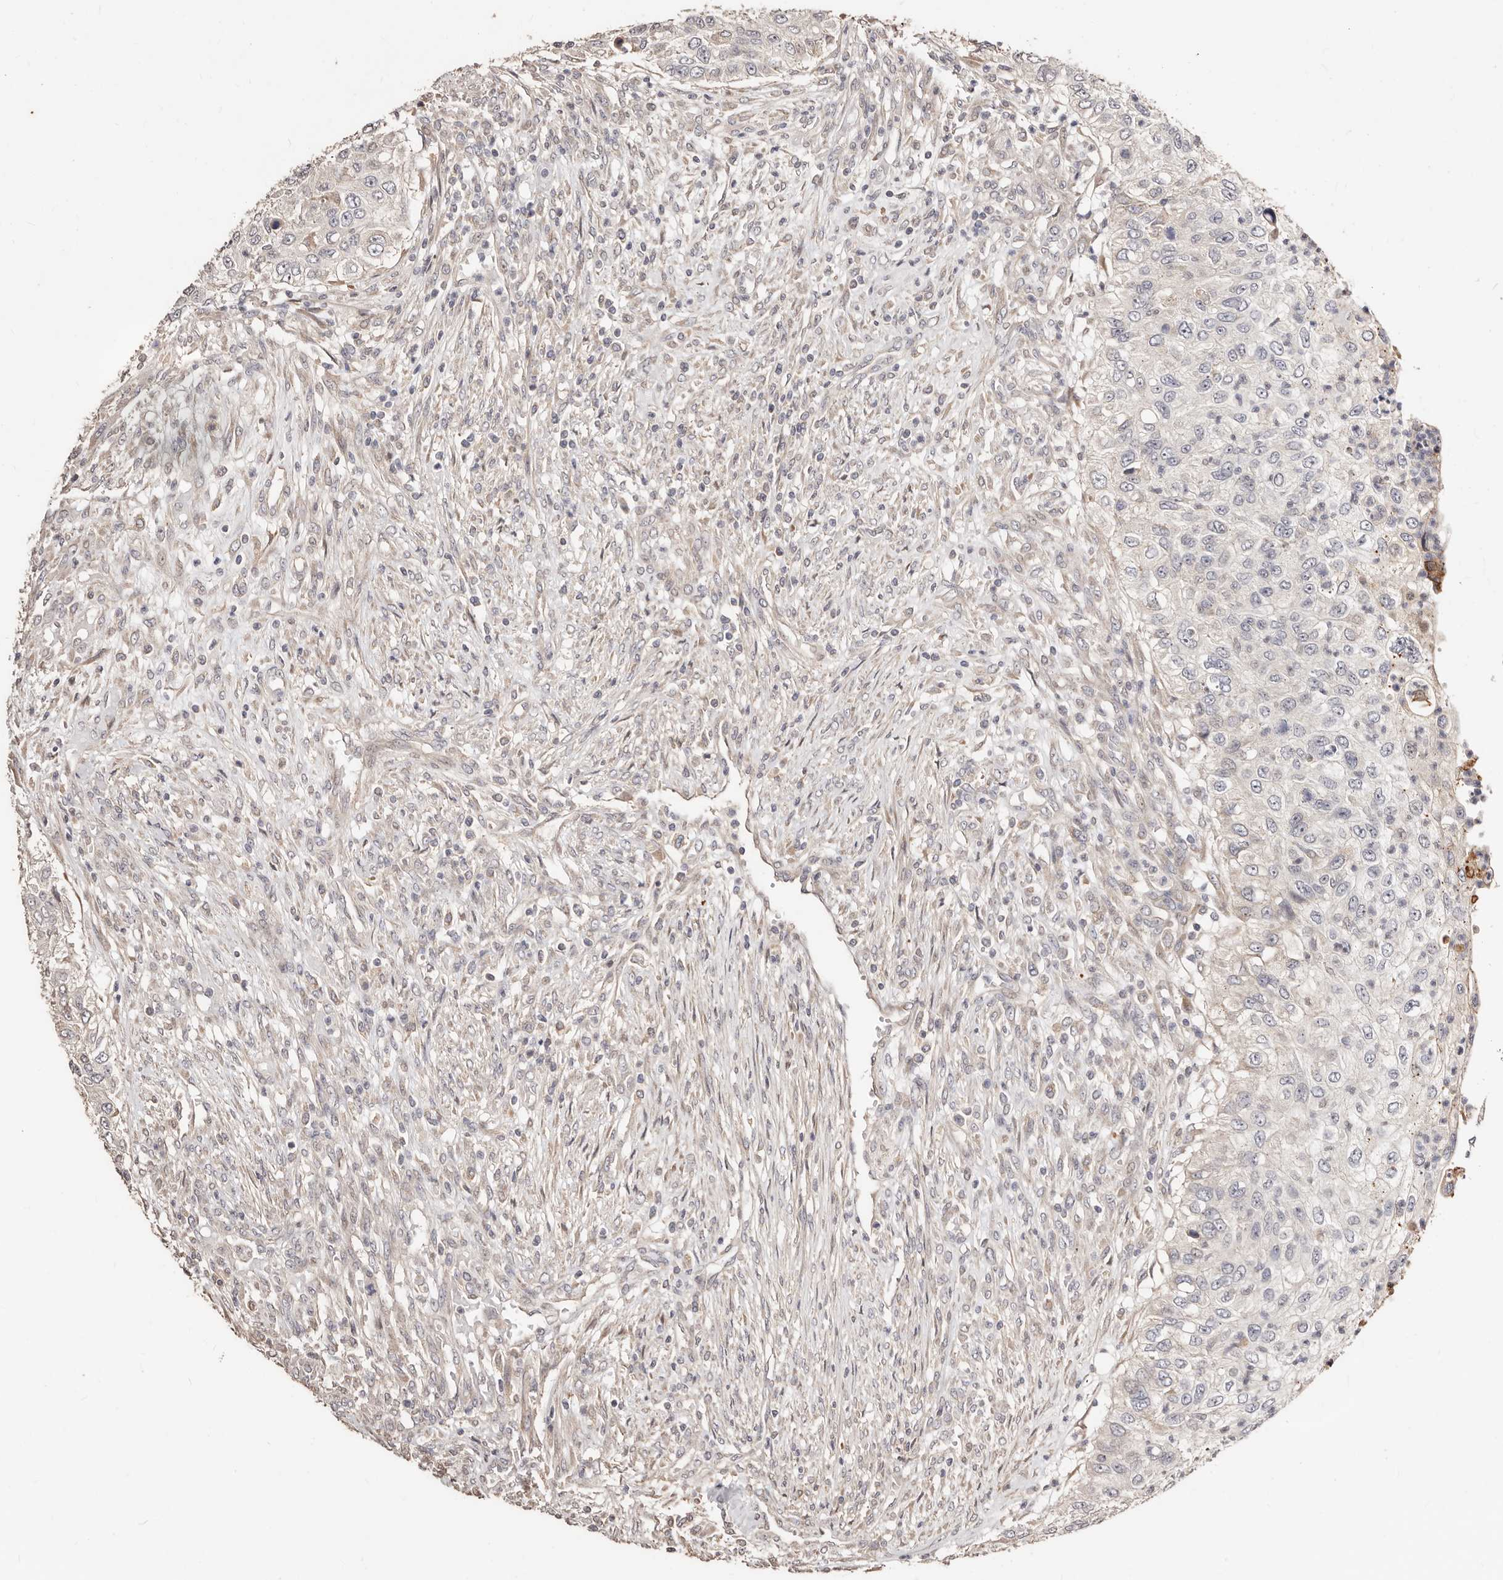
{"staining": {"intensity": "negative", "quantity": "none", "location": "none"}, "tissue": "urothelial cancer", "cell_type": "Tumor cells", "image_type": "cancer", "snomed": [{"axis": "morphology", "description": "Urothelial carcinoma, High grade"}, {"axis": "topography", "description": "Urinary bladder"}], "caption": "A high-resolution micrograph shows immunohistochemistry staining of urothelial cancer, which reveals no significant staining in tumor cells.", "gene": "APOL6", "patient": {"sex": "female", "age": 60}}